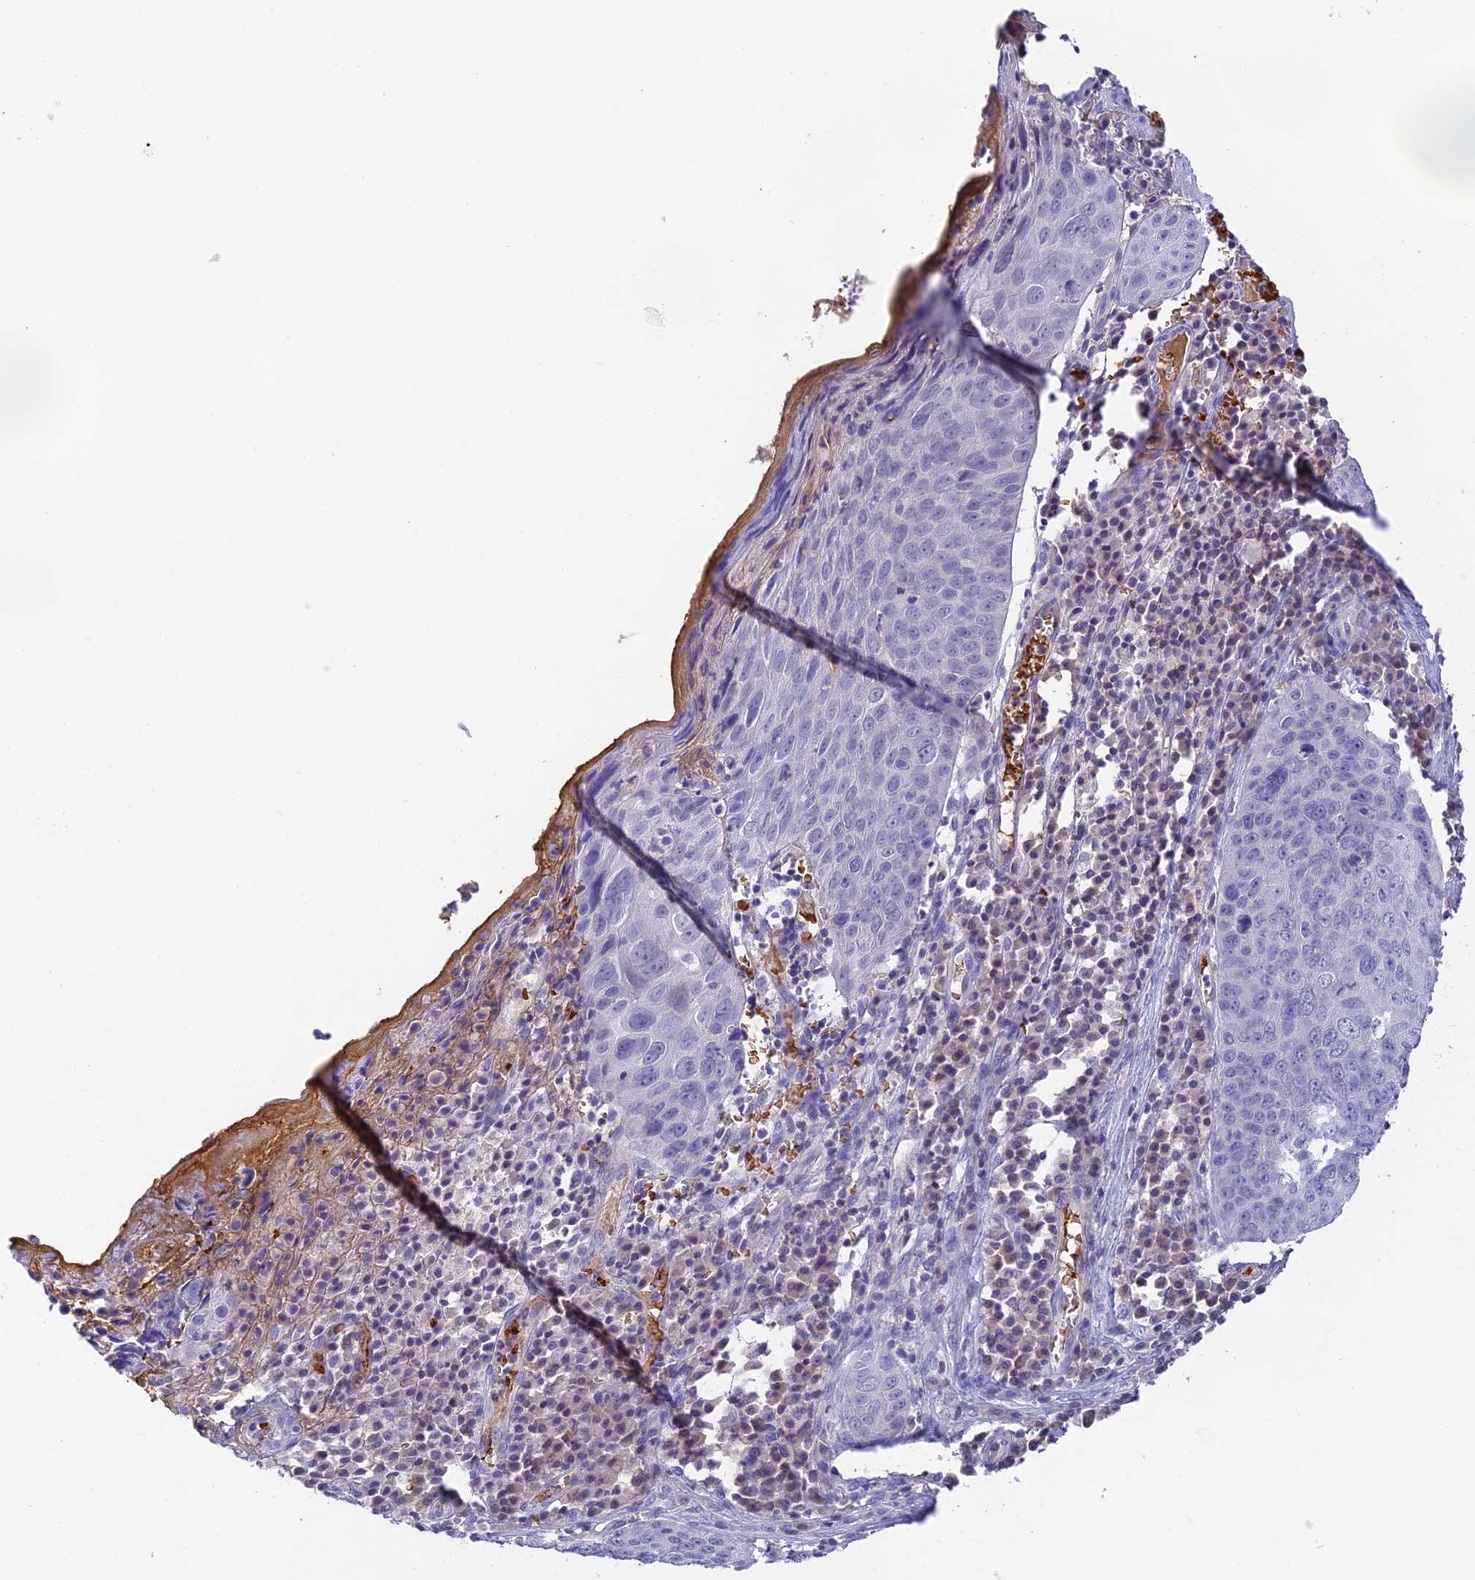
{"staining": {"intensity": "negative", "quantity": "none", "location": "none"}, "tissue": "skin cancer", "cell_type": "Tumor cells", "image_type": "cancer", "snomed": [{"axis": "morphology", "description": "Squamous cell carcinoma, NOS"}, {"axis": "topography", "description": "Skin"}], "caption": "There is no significant staining in tumor cells of skin cancer.", "gene": "HDHD2", "patient": {"sex": "male", "age": 71}}